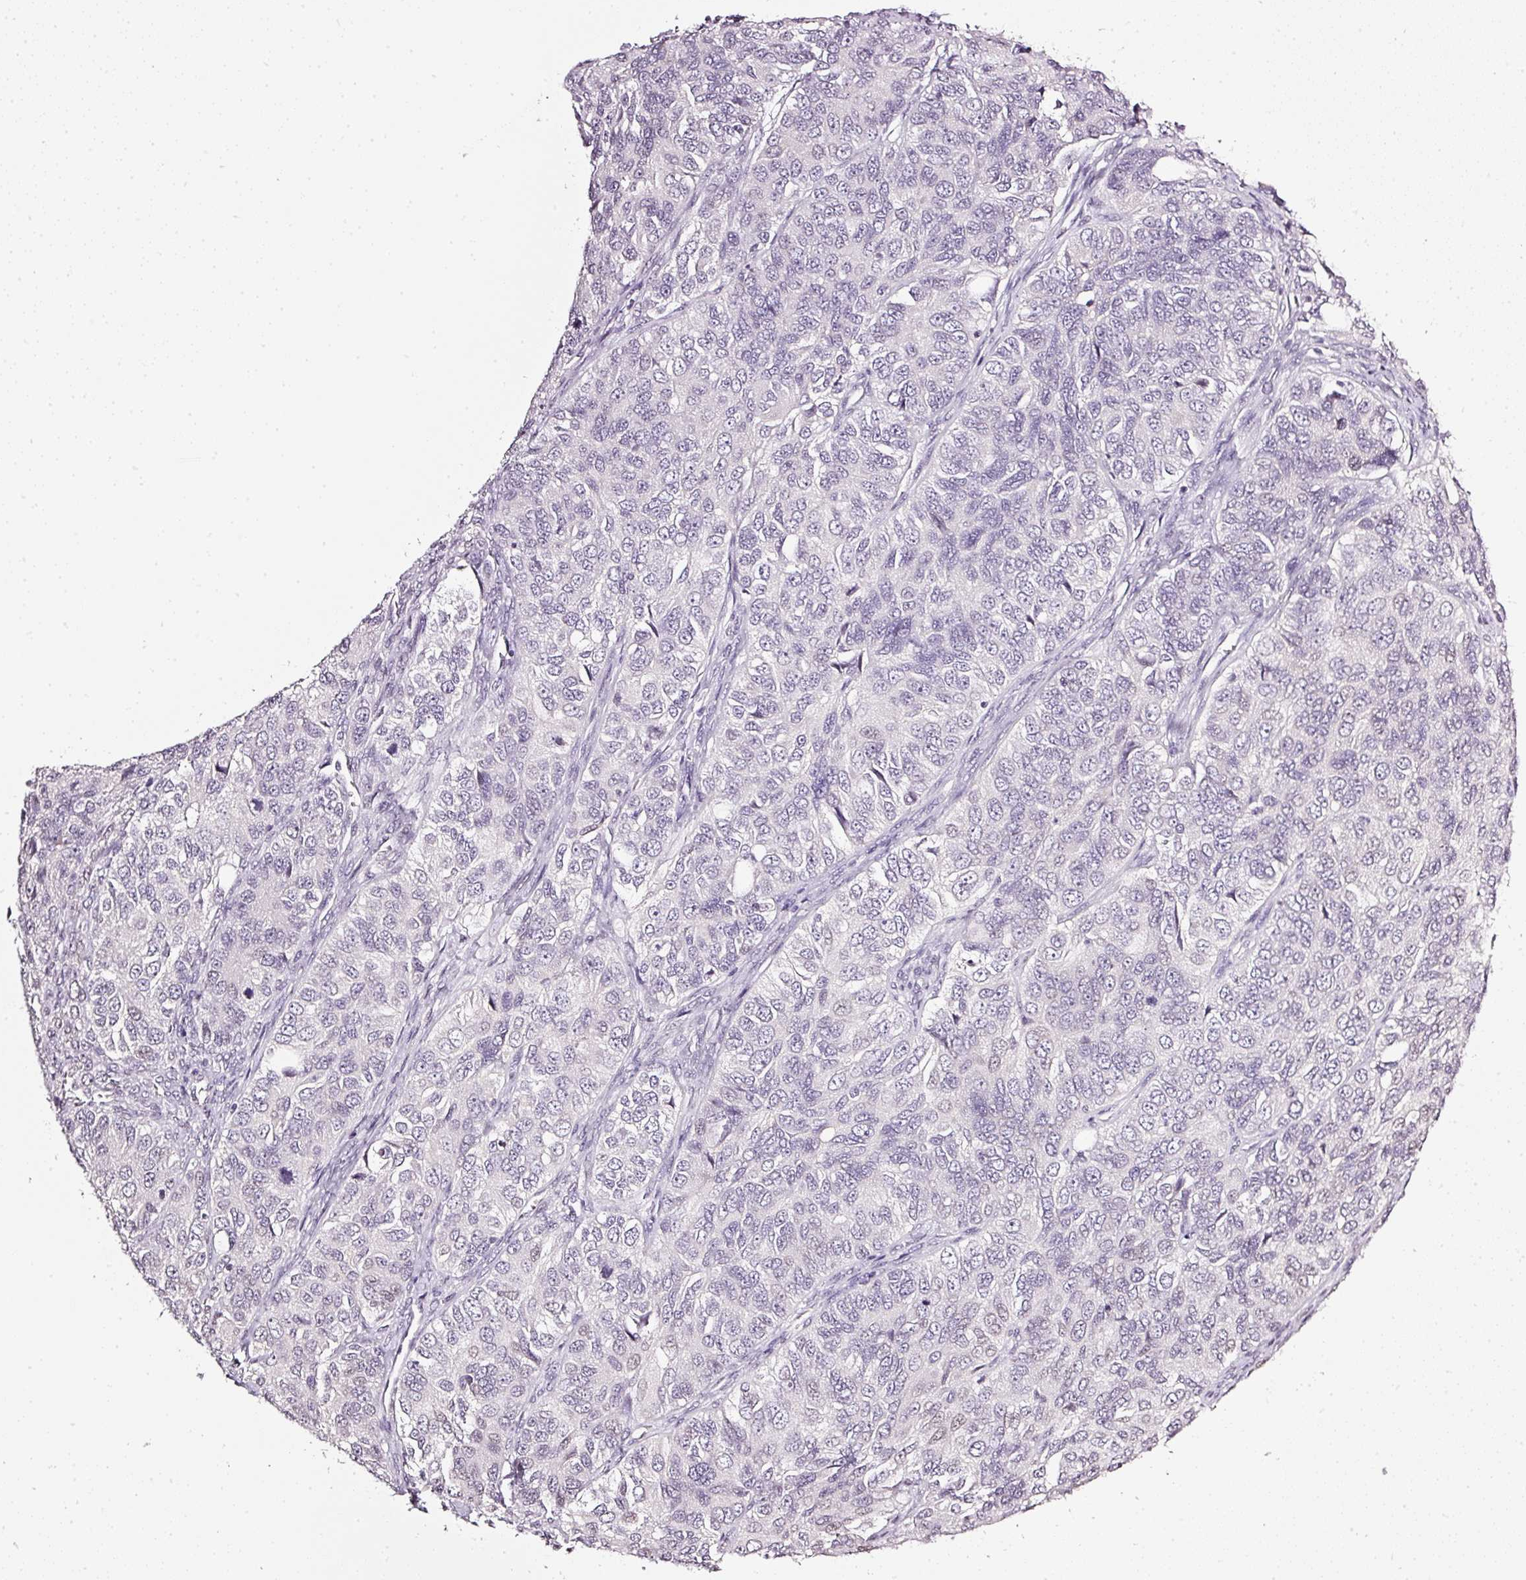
{"staining": {"intensity": "negative", "quantity": "none", "location": "none"}, "tissue": "ovarian cancer", "cell_type": "Tumor cells", "image_type": "cancer", "snomed": [{"axis": "morphology", "description": "Carcinoma, endometroid"}, {"axis": "topography", "description": "Ovary"}], "caption": "A photomicrograph of human endometroid carcinoma (ovarian) is negative for staining in tumor cells. The staining was performed using DAB (3,3'-diaminobenzidine) to visualize the protein expression in brown, while the nuclei were stained in blue with hematoxylin (Magnification: 20x).", "gene": "NRDE2", "patient": {"sex": "female", "age": 51}}